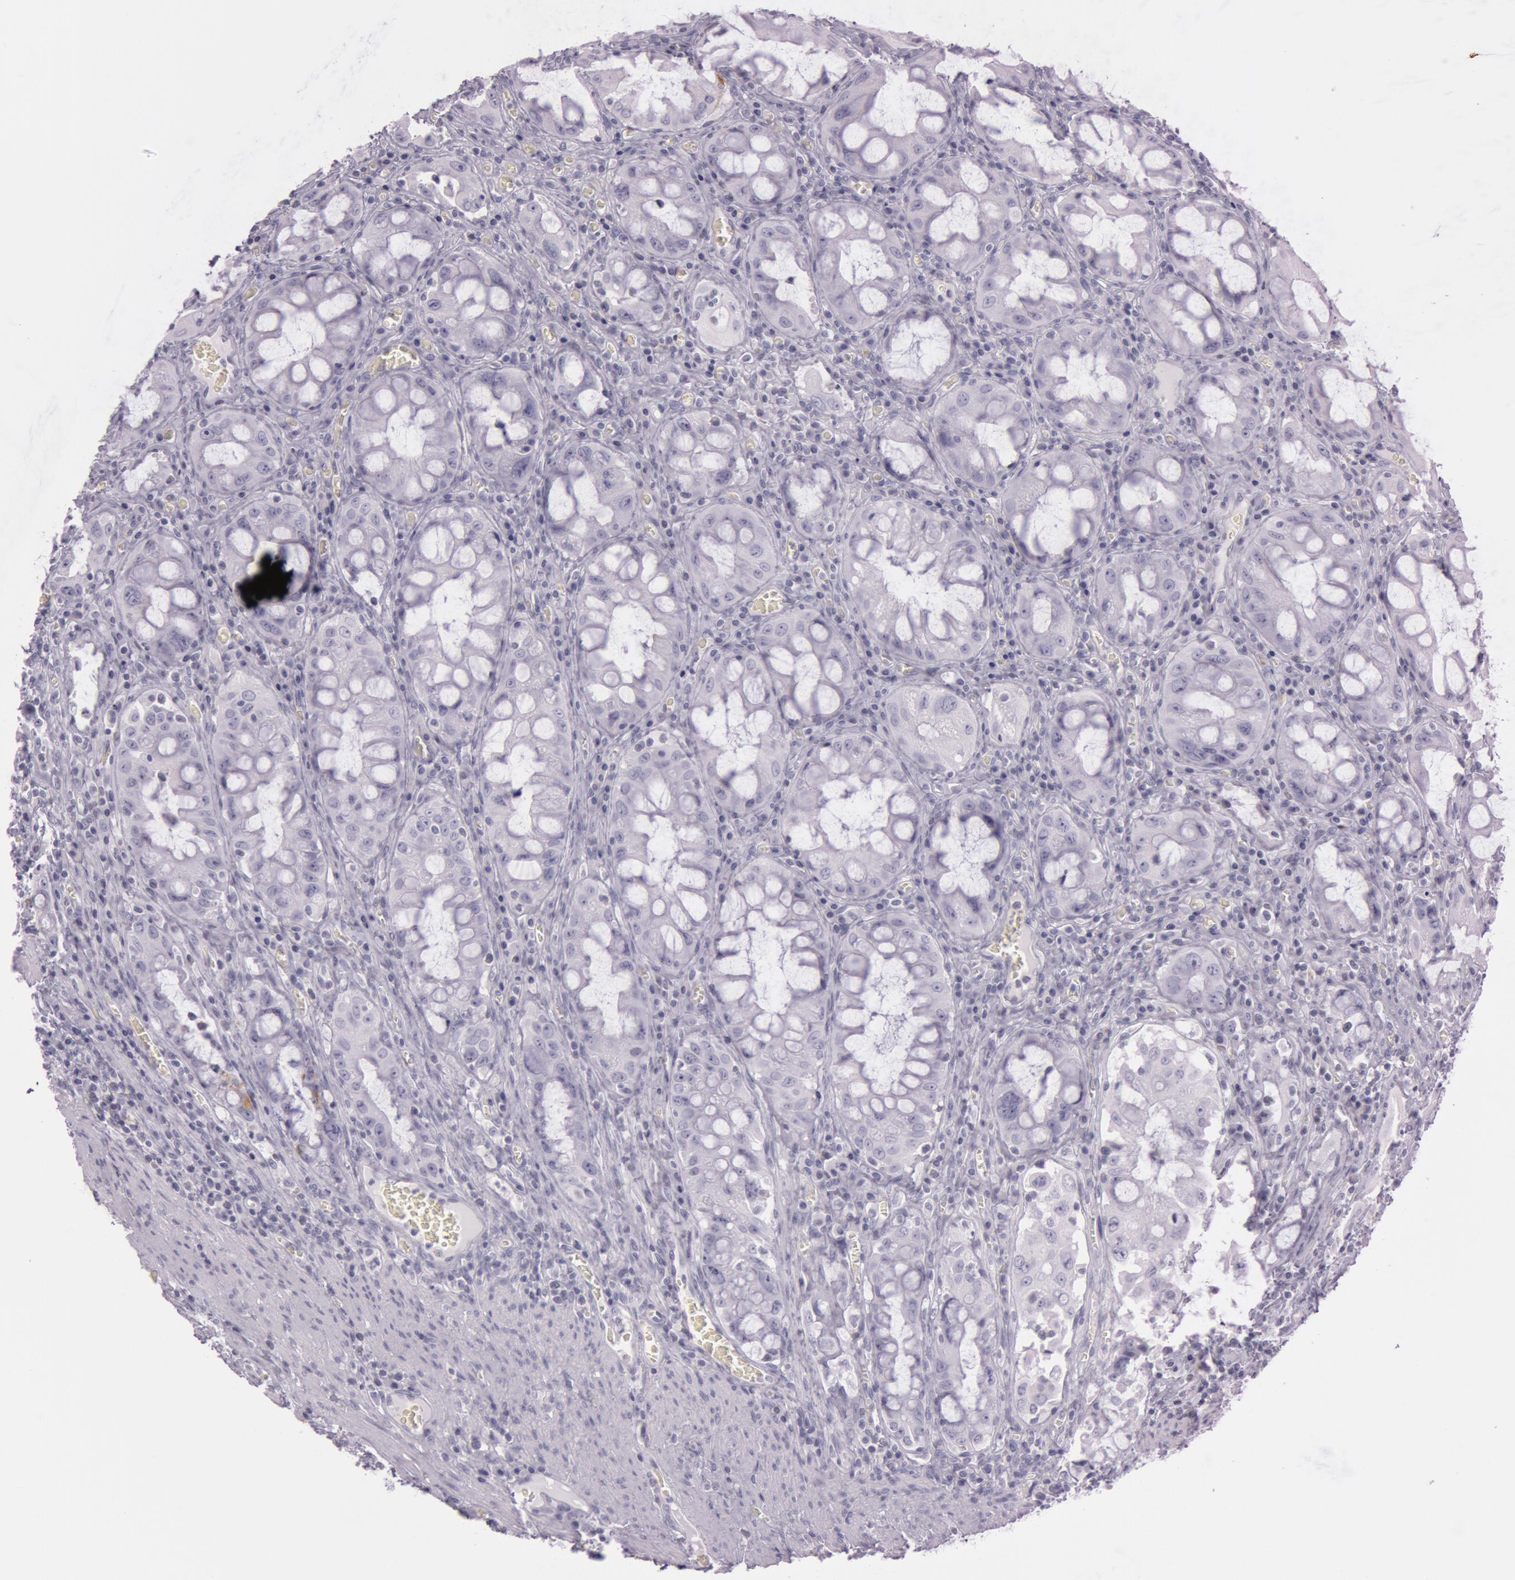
{"staining": {"intensity": "negative", "quantity": "none", "location": "none"}, "tissue": "colorectal cancer", "cell_type": "Tumor cells", "image_type": "cancer", "snomed": [{"axis": "morphology", "description": "Adenocarcinoma, NOS"}, {"axis": "topography", "description": "Rectum"}], "caption": "Colorectal cancer was stained to show a protein in brown. There is no significant staining in tumor cells.", "gene": "FOLH1", "patient": {"sex": "male", "age": 70}}